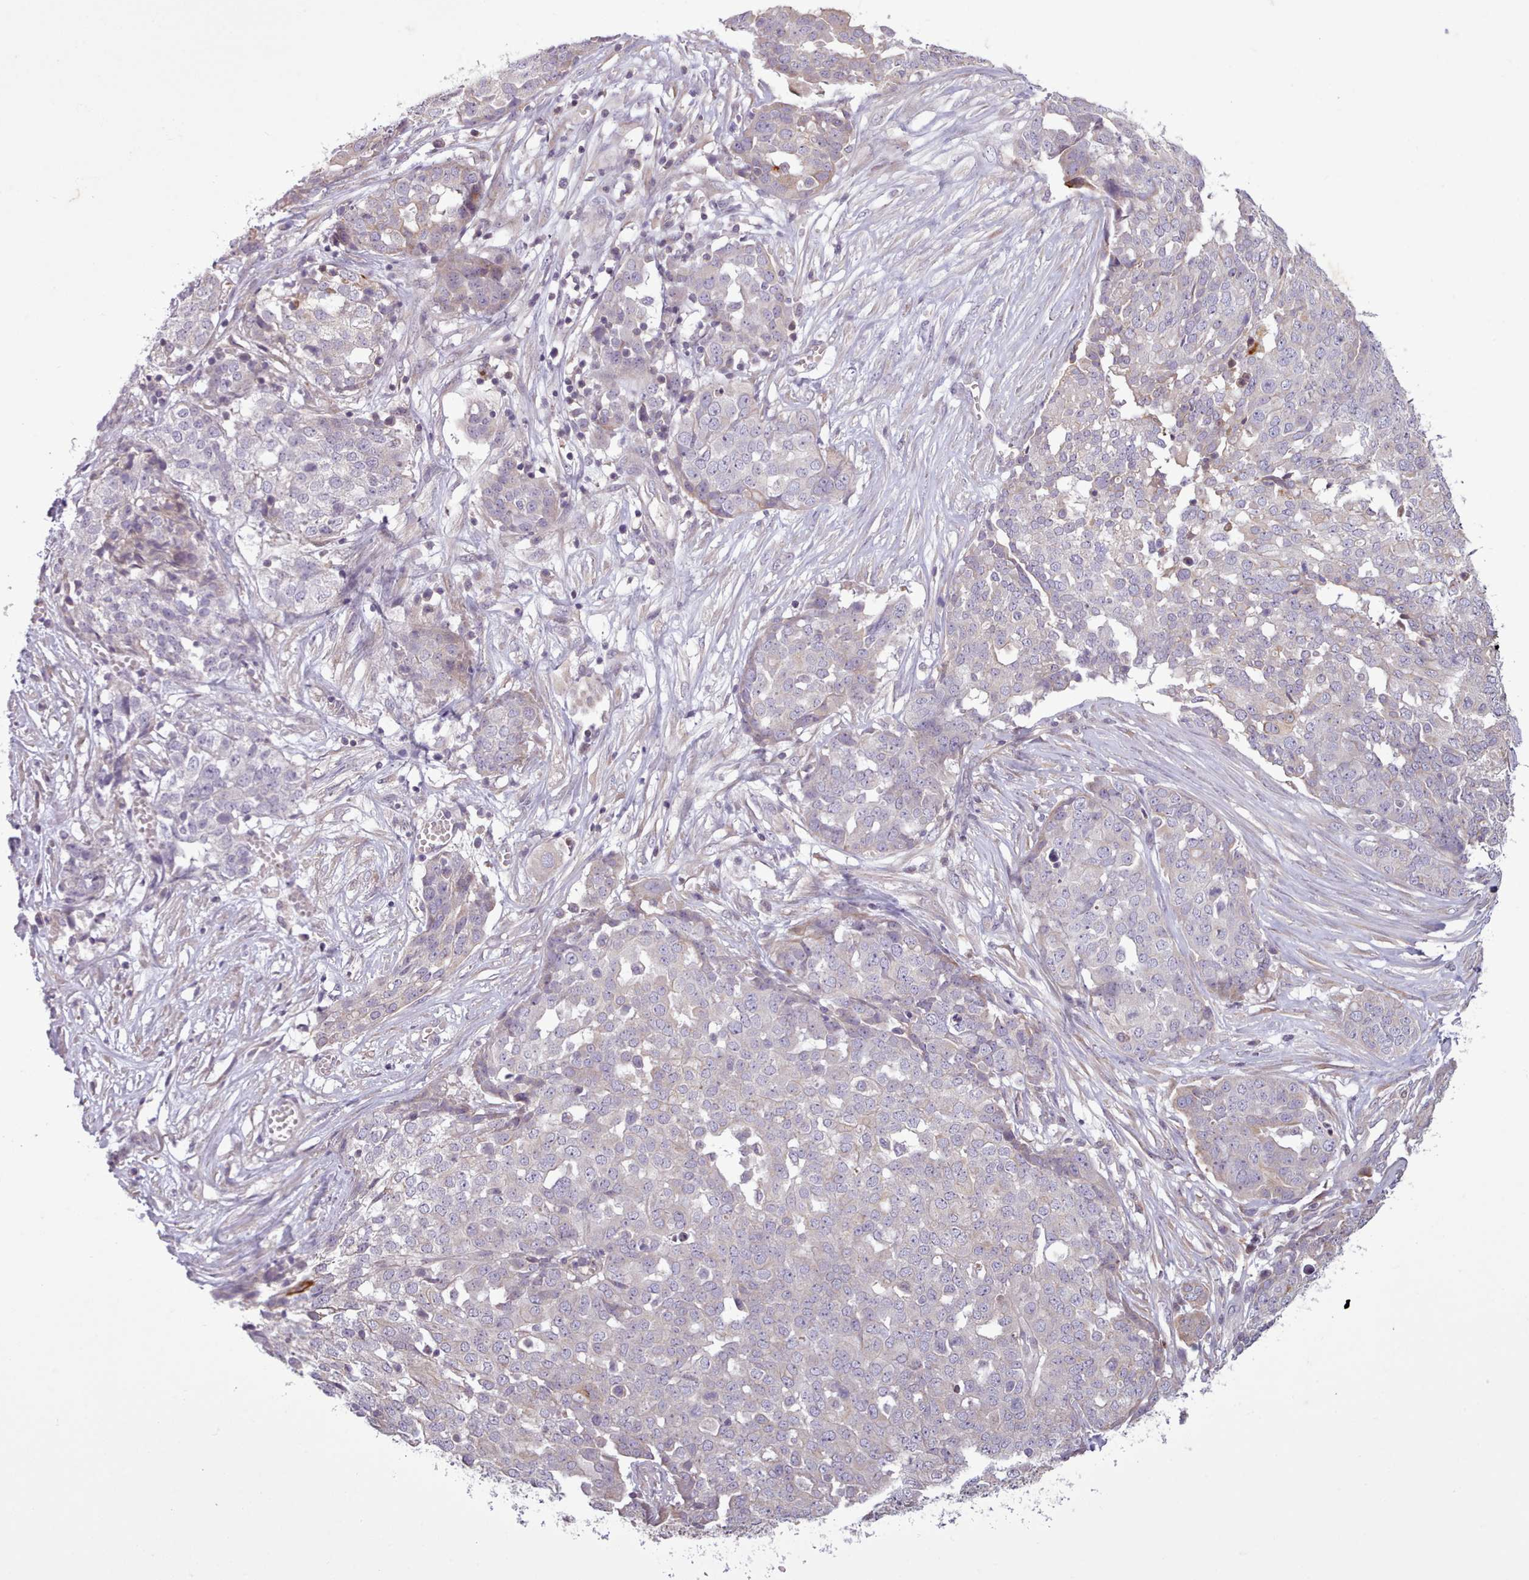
{"staining": {"intensity": "negative", "quantity": "none", "location": "none"}, "tissue": "ovarian cancer", "cell_type": "Tumor cells", "image_type": "cancer", "snomed": [{"axis": "morphology", "description": "Cystadenocarcinoma, serous, NOS"}, {"axis": "topography", "description": "Soft tissue"}, {"axis": "topography", "description": "Ovary"}], "caption": "Immunohistochemistry (IHC) image of neoplastic tissue: ovarian cancer stained with DAB (3,3'-diaminobenzidine) shows no significant protein expression in tumor cells.", "gene": "NMRK1", "patient": {"sex": "female", "age": 57}}